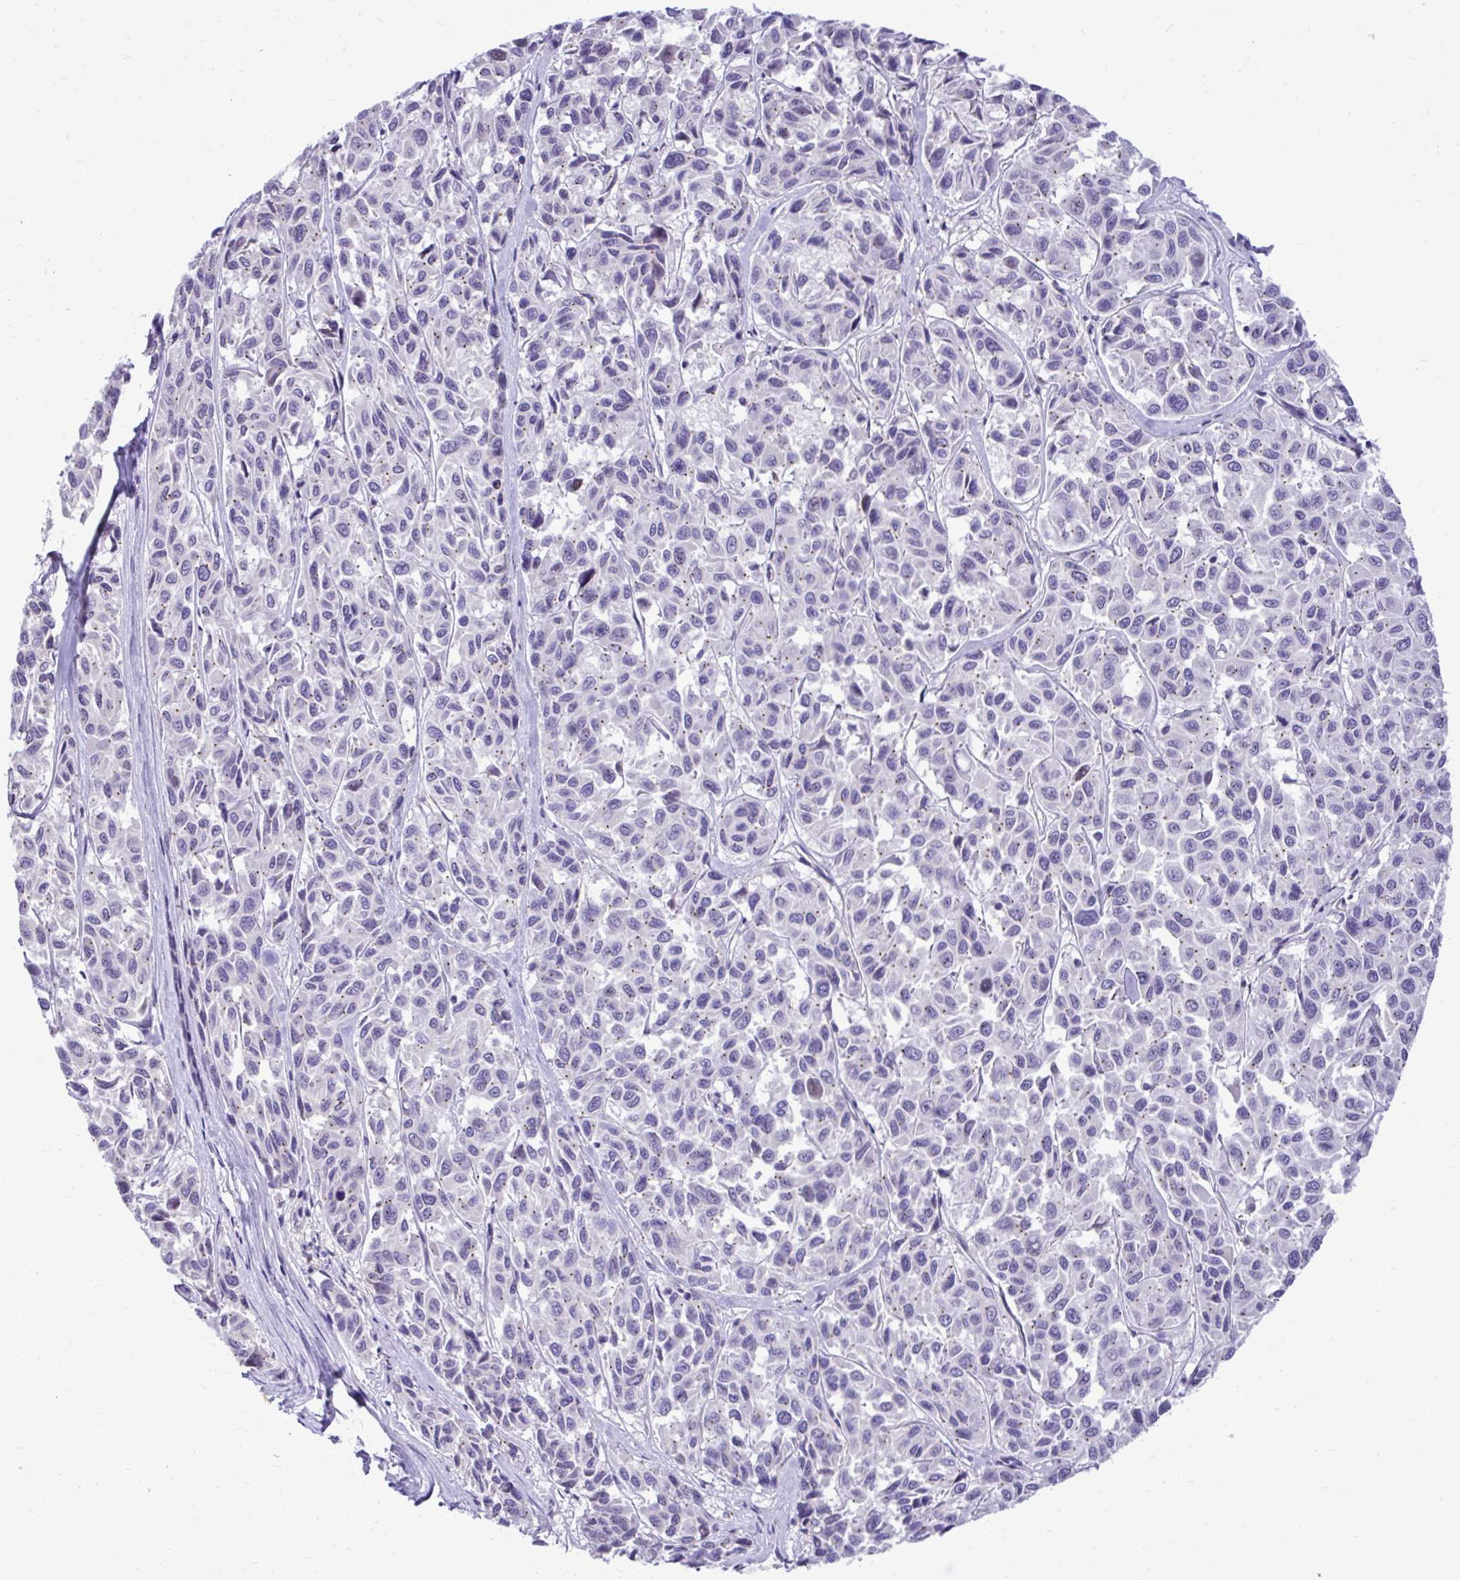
{"staining": {"intensity": "weak", "quantity": "25%-75%", "location": "cytoplasmic/membranous"}, "tissue": "melanoma", "cell_type": "Tumor cells", "image_type": "cancer", "snomed": [{"axis": "morphology", "description": "Malignant melanoma, NOS"}, {"axis": "topography", "description": "Skin"}], "caption": "Brown immunohistochemical staining in human malignant melanoma exhibits weak cytoplasmic/membranous positivity in approximately 25%-75% of tumor cells.", "gene": "CEACAM18", "patient": {"sex": "female", "age": 66}}